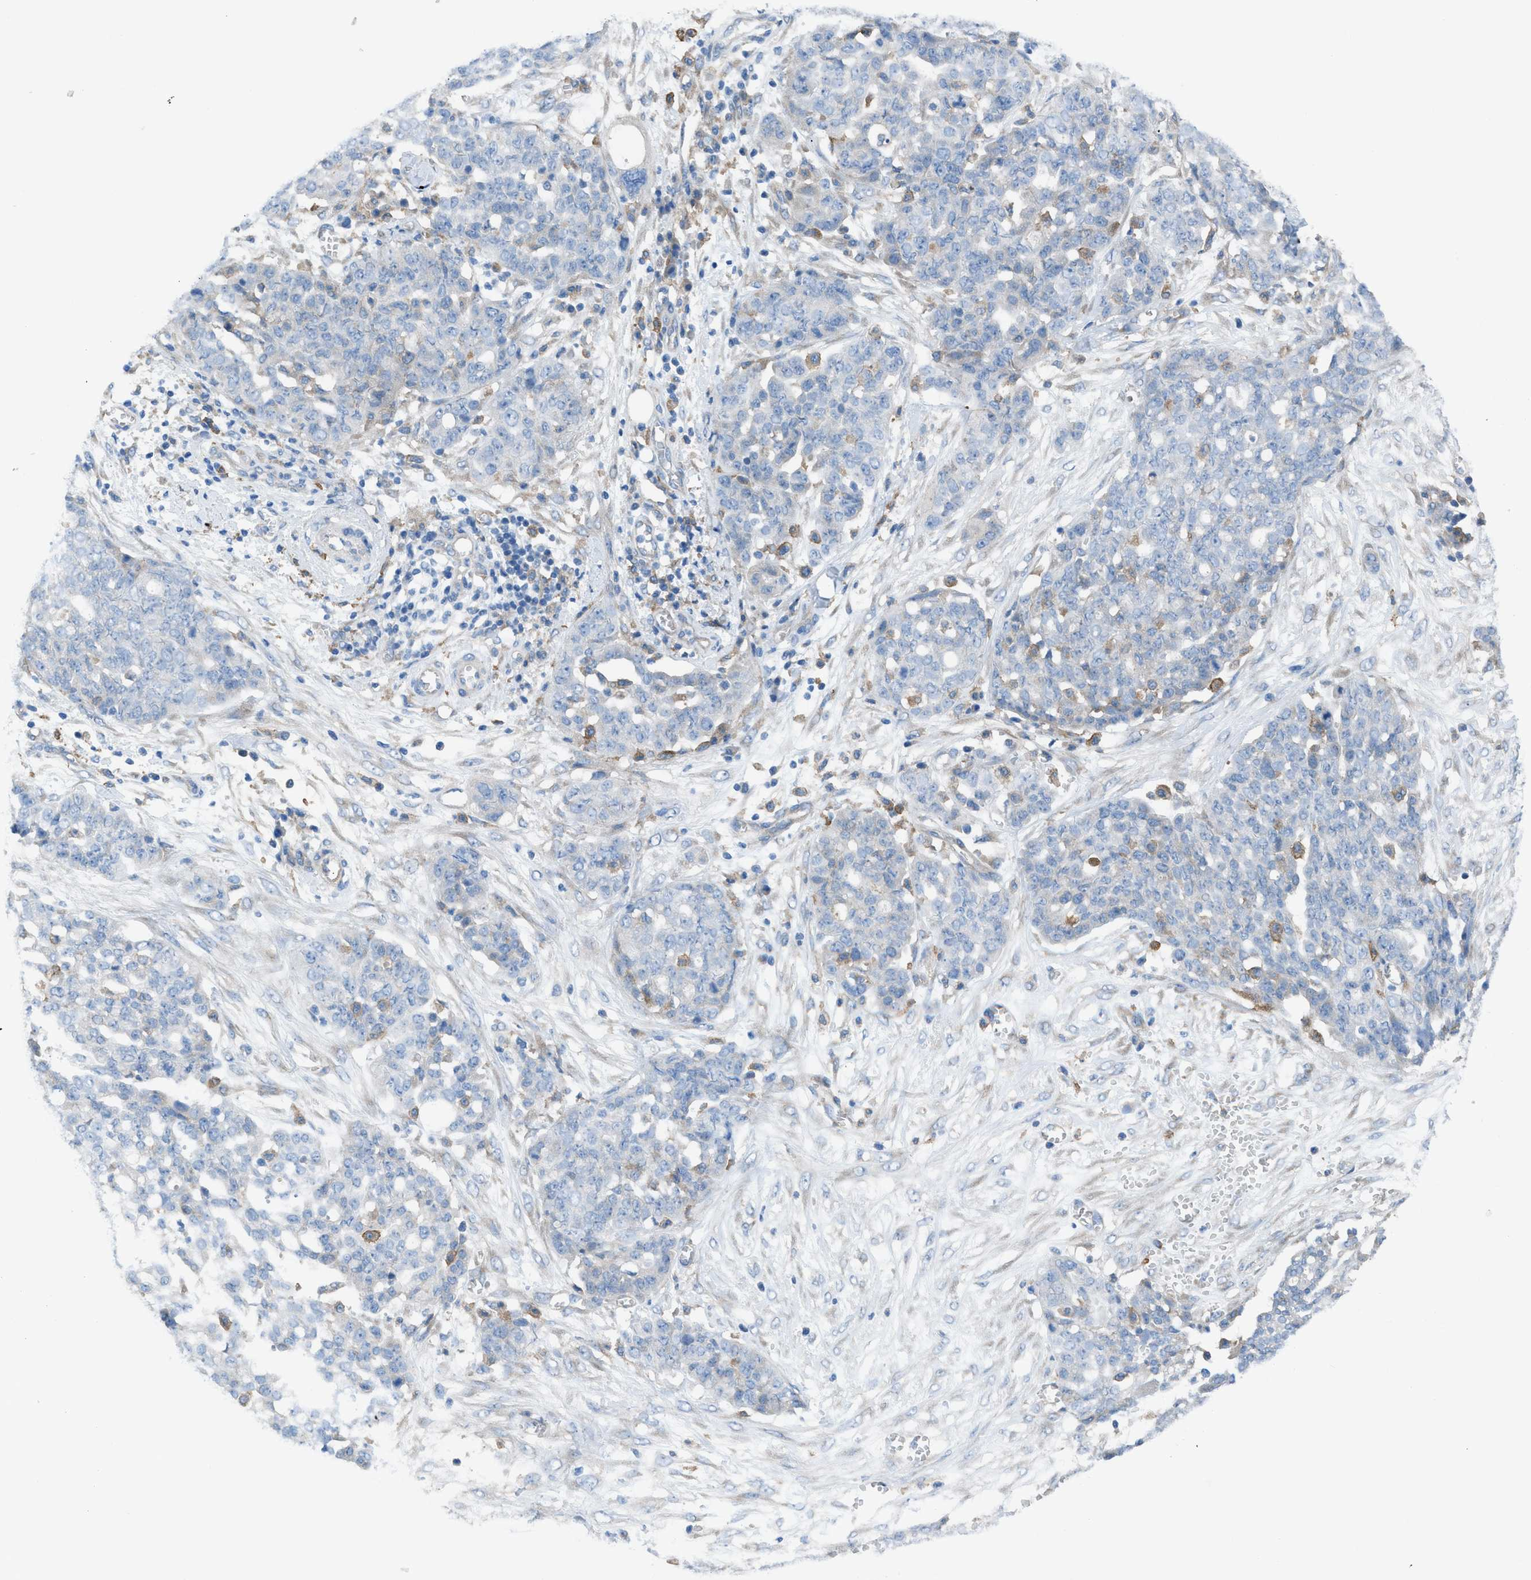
{"staining": {"intensity": "negative", "quantity": "none", "location": "none"}, "tissue": "ovarian cancer", "cell_type": "Tumor cells", "image_type": "cancer", "snomed": [{"axis": "morphology", "description": "Cystadenocarcinoma, serous, NOS"}, {"axis": "topography", "description": "Soft tissue"}, {"axis": "topography", "description": "Ovary"}], "caption": "Protein analysis of ovarian cancer (serous cystadenocarcinoma) demonstrates no significant expression in tumor cells.", "gene": "EGFR", "patient": {"sex": "female", "age": 57}}